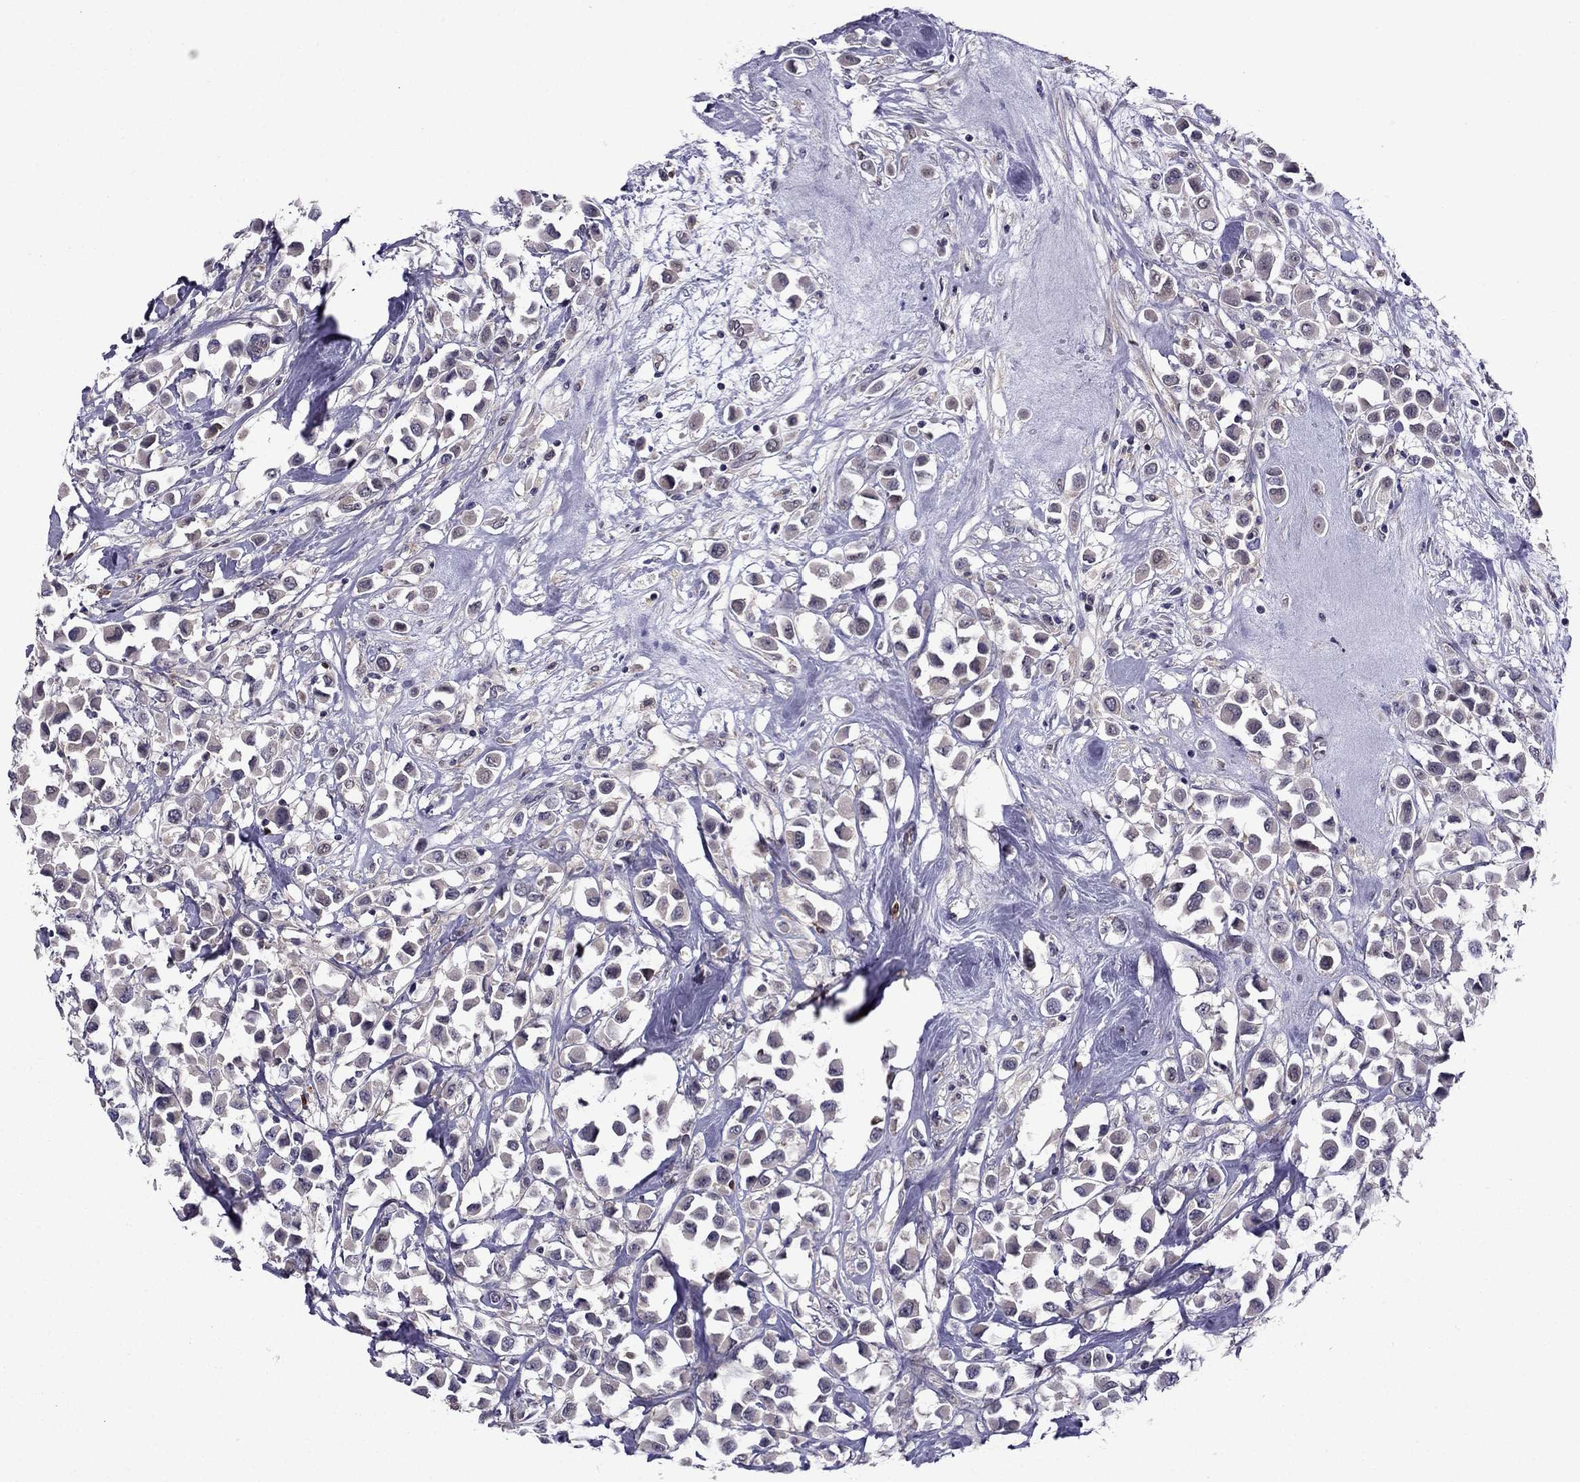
{"staining": {"intensity": "negative", "quantity": "none", "location": "none"}, "tissue": "breast cancer", "cell_type": "Tumor cells", "image_type": "cancer", "snomed": [{"axis": "morphology", "description": "Duct carcinoma"}, {"axis": "topography", "description": "Breast"}], "caption": "Human breast invasive ductal carcinoma stained for a protein using immunohistochemistry demonstrates no positivity in tumor cells.", "gene": "CDK5", "patient": {"sex": "female", "age": 61}}